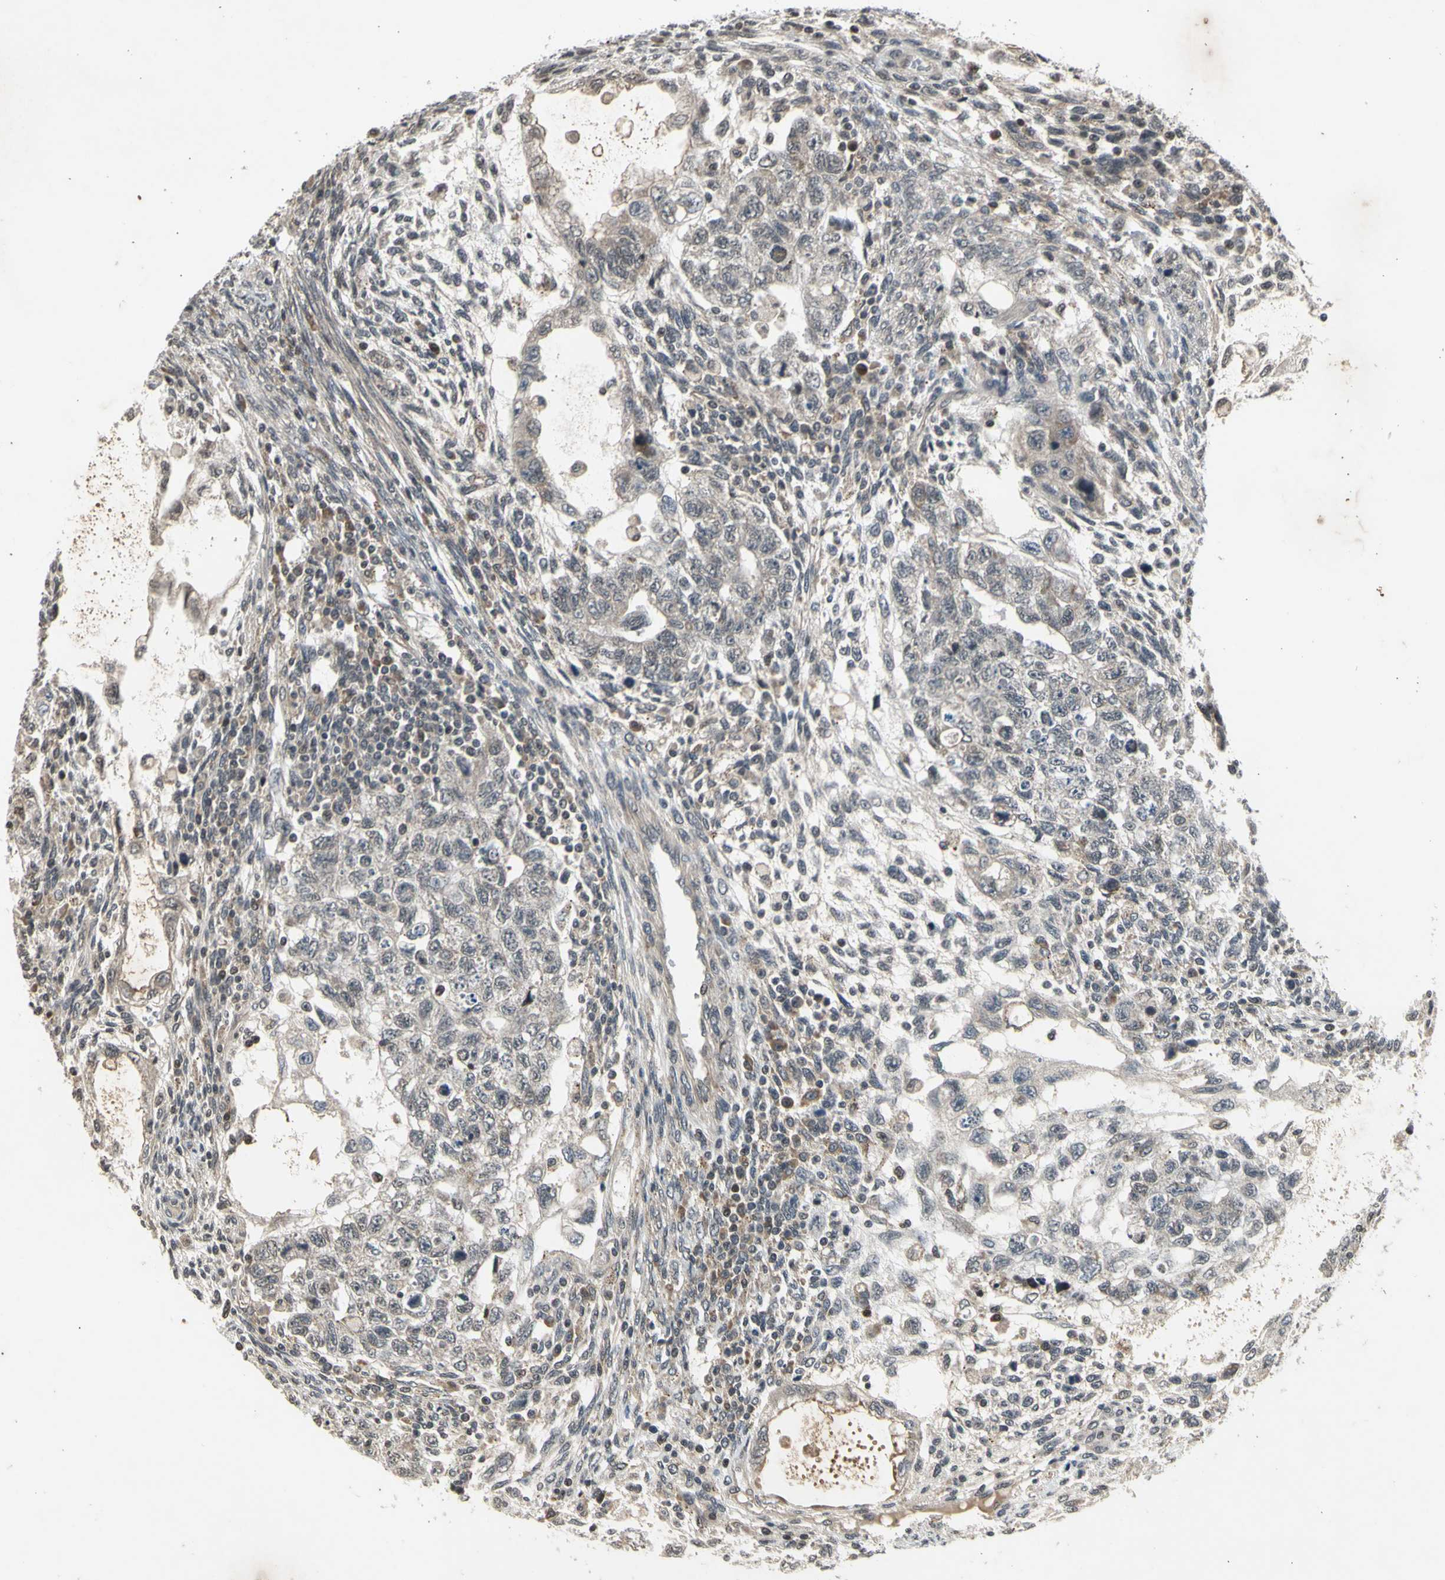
{"staining": {"intensity": "weak", "quantity": "<25%", "location": "cytoplasmic/membranous"}, "tissue": "testis cancer", "cell_type": "Tumor cells", "image_type": "cancer", "snomed": [{"axis": "morphology", "description": "Normal tissue, NOS"}, {"axis": "morphology", "description": "Carcinoma, Embryonal, NOS"}, {"axis": "topography", "description": "Testis"}], "caption": "IHC histopathology image of testis embryonal carcinoma stained for a protein (brown), which shows no staining in tumor cells.", "gene": "EFNB2", "patient": {"sex": "male", "age": 36}}